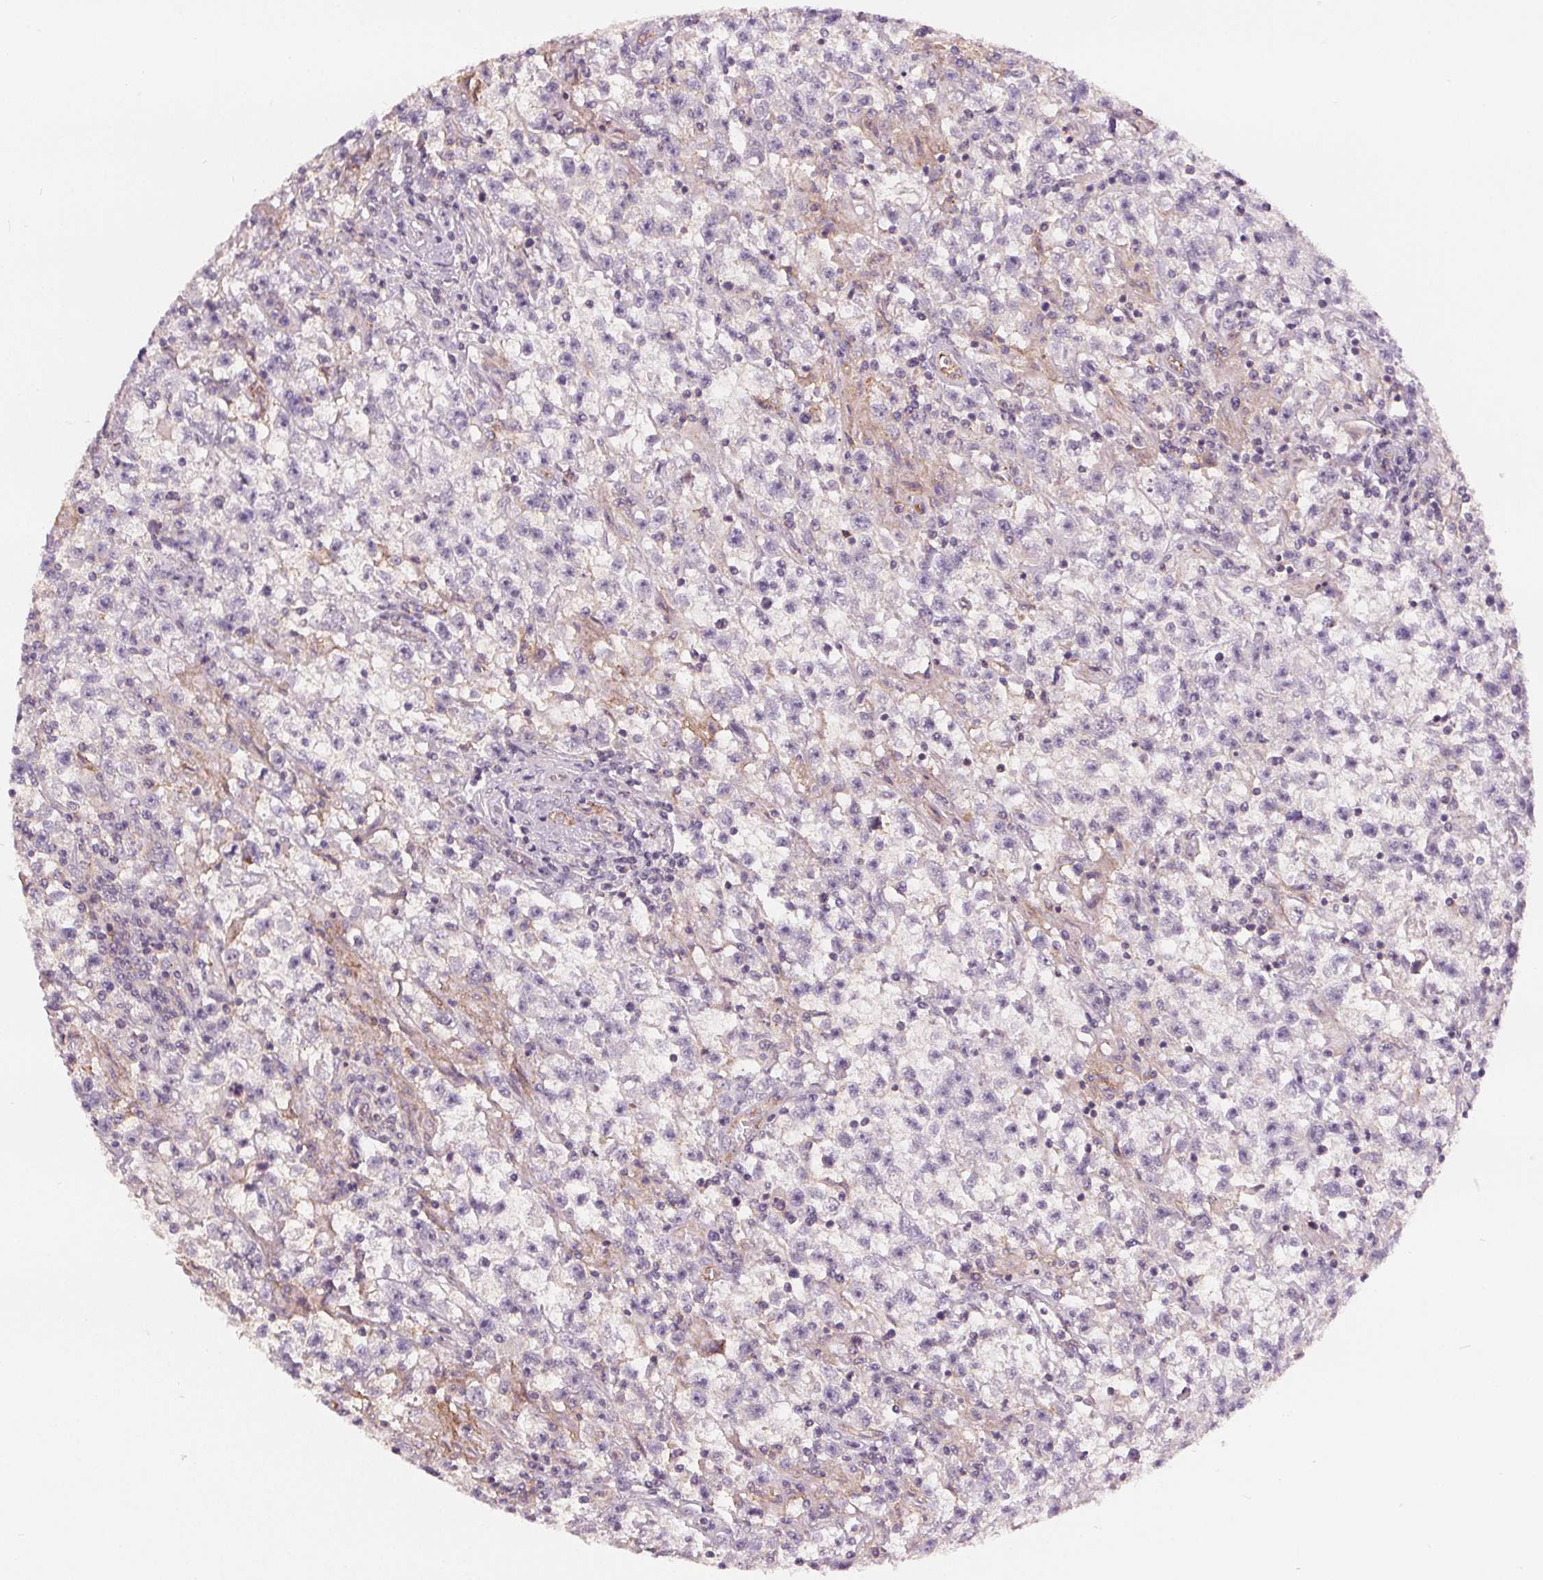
{"staining": {"intensity": "negative", "quantity": "none", "location": "none"}, "tissue": "testis cancer", "cell_type": "Tumor cells", "image_type": "cancer", "snomed": [{"axis": "morphology", "description": "Seminoma, NOS"}, {"axis": "topography", "description": "Testis"}], "caption": "Tumor cells show no significant protein staining in seminoma (testis).", "gene": "ATP1A1", "patient": {"sex": "male", "age": 31}}